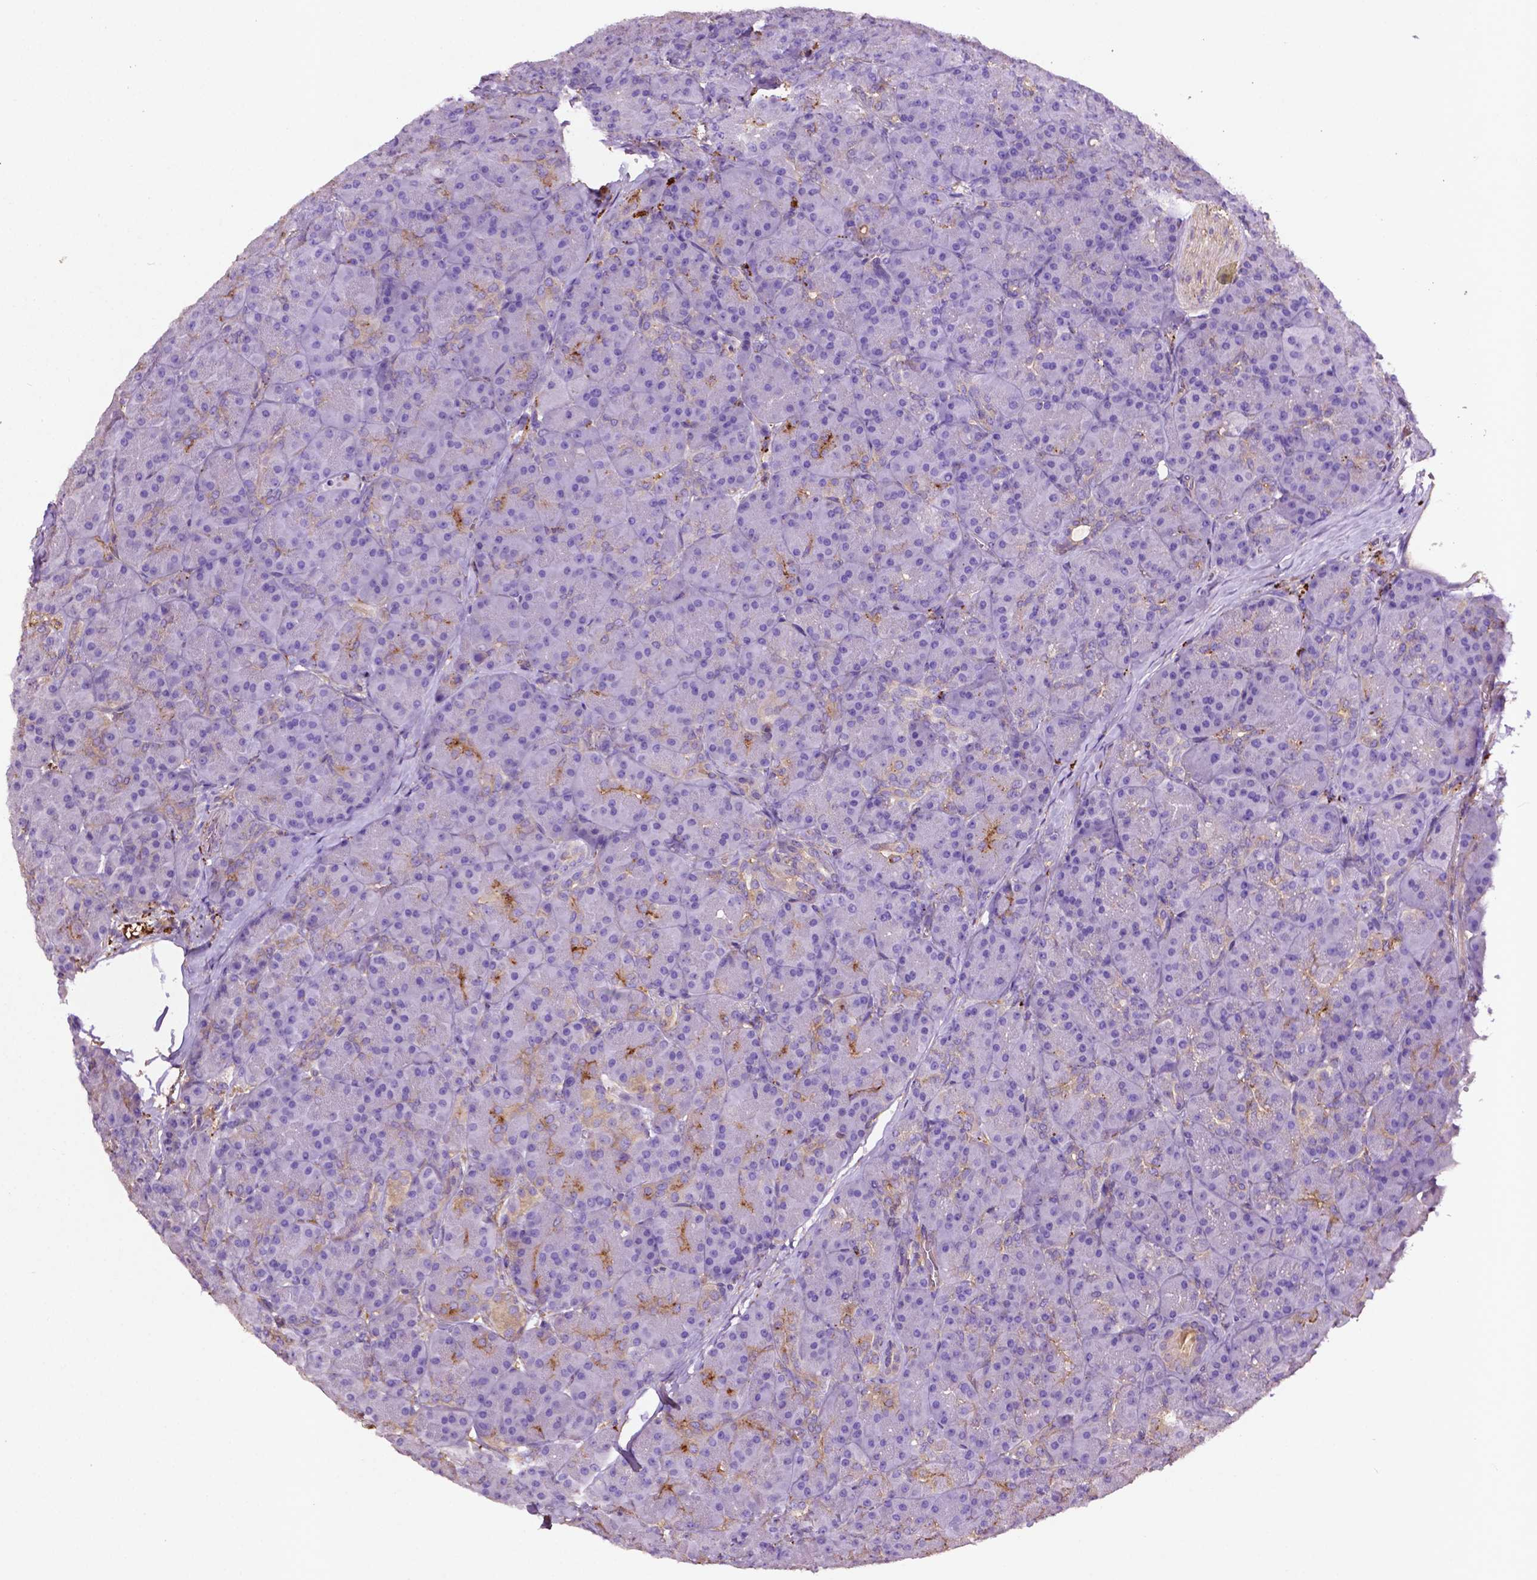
{"staining": {"intensity": "moderate", "quantity": "<25%", "location": "cytoplasmic/membranous"}, "tissue": "pancreas", "cell_type": "Exocrine glandular cells", "image_type": "normal", "snomed": [{"axis": "morphology", "description": "Normal tissue, NOS"}, {"axis": "topography", "description": "Pancreas"}], "caption": "Pancreas stained for a protein (brown) demonstrates moderate cytoplasmic/membranous positive expression in about <25% of exocrine glandular cells.", "gene": "GDPD5", "patient": {"sex": "male", "age": 57}}